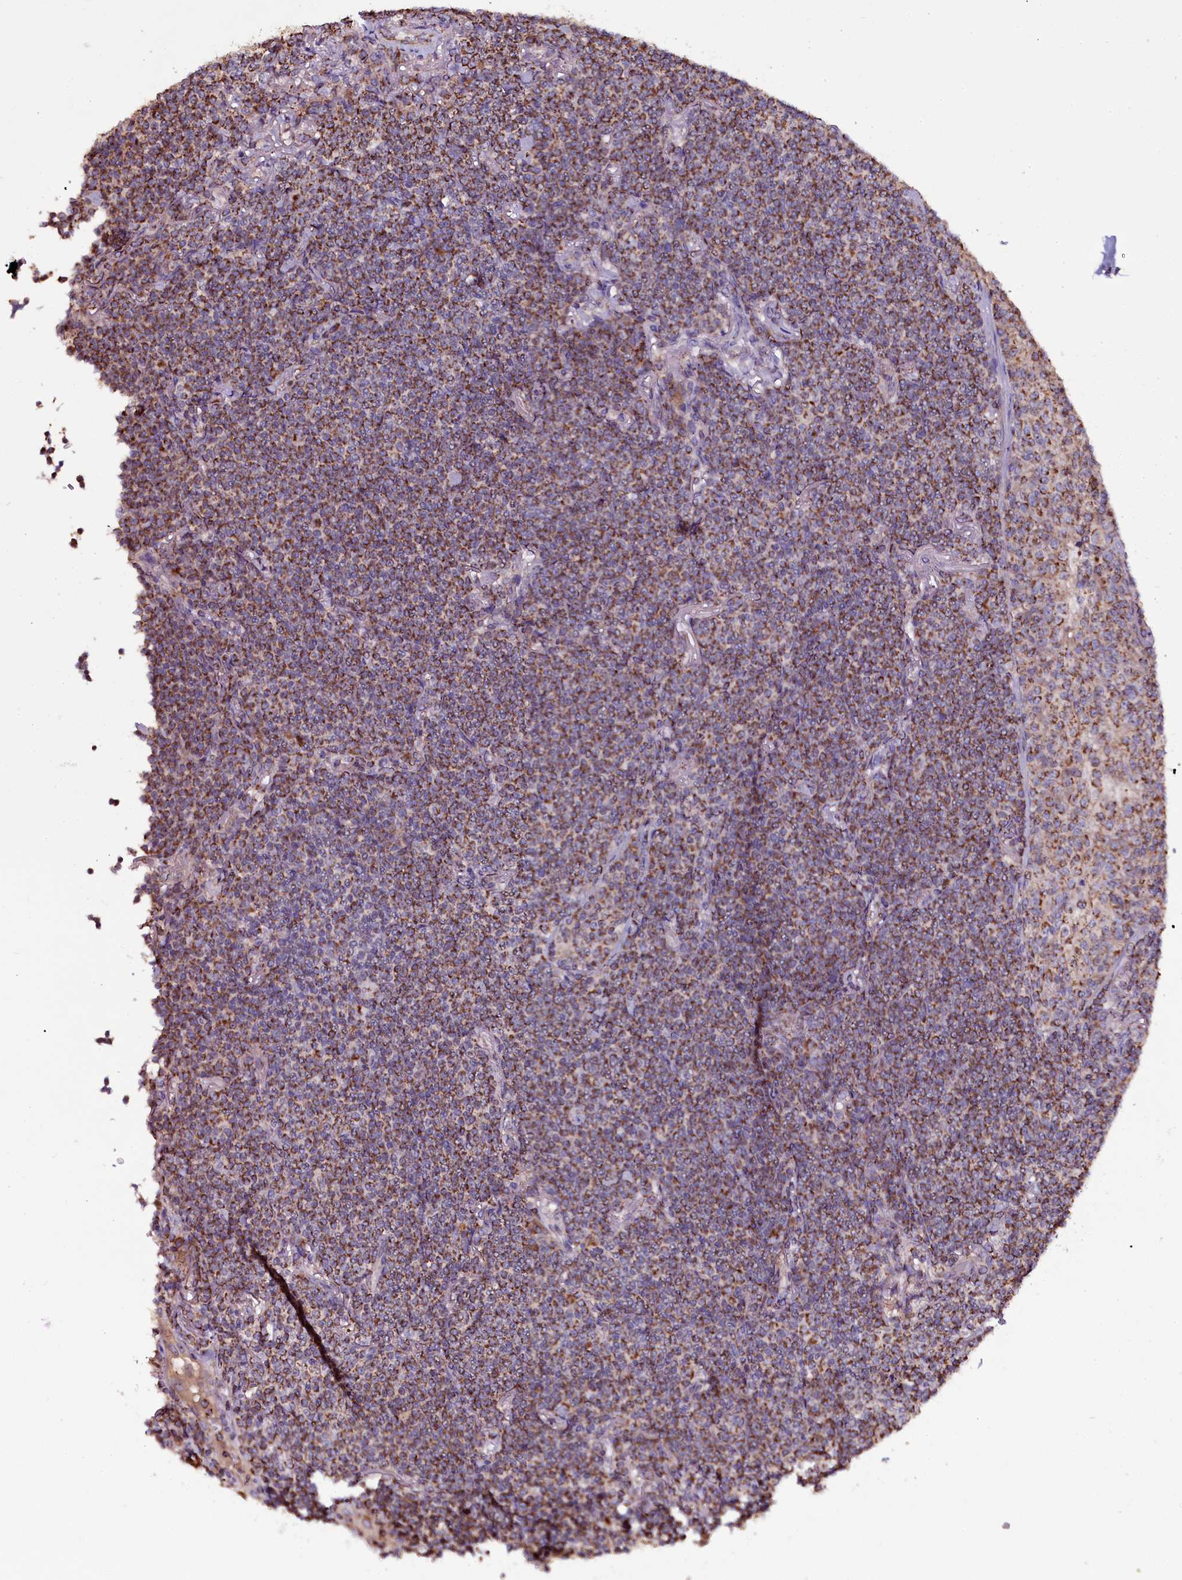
{"staining": {"intensity": "moderate", "quantity": ">75%", "location": "cytoplasmic/membranous"}, "tissue": "lymphoma", "cell_type": "Tumor cells", "image_type": "cancer", "snomed": [{"axis": "morphology", "description": "Malignant lymphoma, non-Hodgkin's type, Low grade"}, {"axis": "topography", "description": "Lung"}], "caption": "This photomicrograph exhibits IHC staining of malignant lymphoma, non-Hodgkin's type (low-grade), with medium moderate cytoplasmic/membranous expression in approximately >75% of tumor cells.", "gene": "NAA80", "patient": {"sex": "female", "age": 71}}